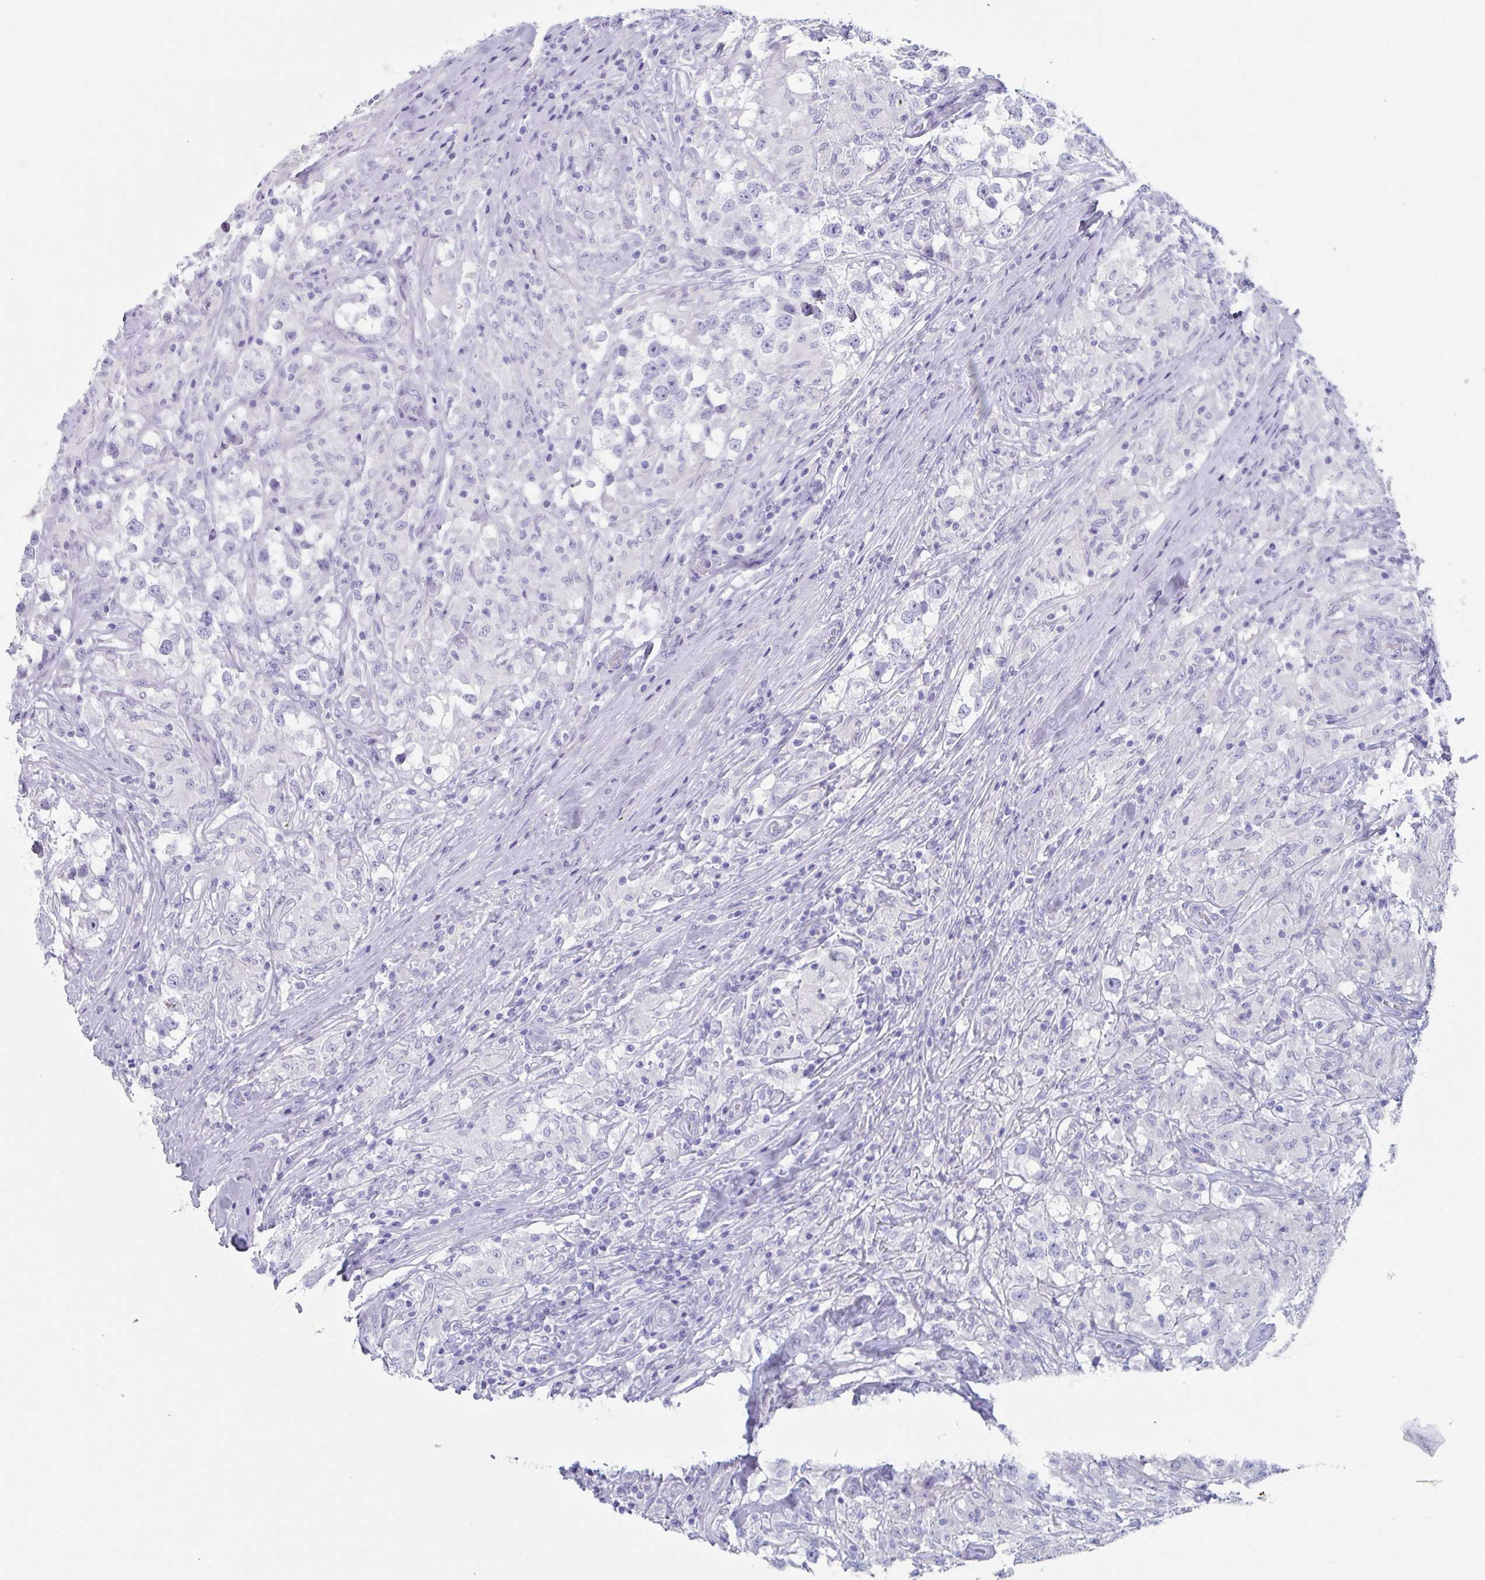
{"staining": {"intensity": "negative", "quantity": "none", "location": "none"}, "tissue": "testis cancer", "cell_type": "Tumor cells", "image_type": "cancer", "snomed": [{"axis": "morphology", "description": "Seminoma, NOS"}, {"axis": "topography", "description": "Testis"}], "caption": "Micrograph shows no protein staining in tumor cells of testis cancer tissue.", "gene": "ZPBP", "patient": {"sex": "male", "age": 46}}